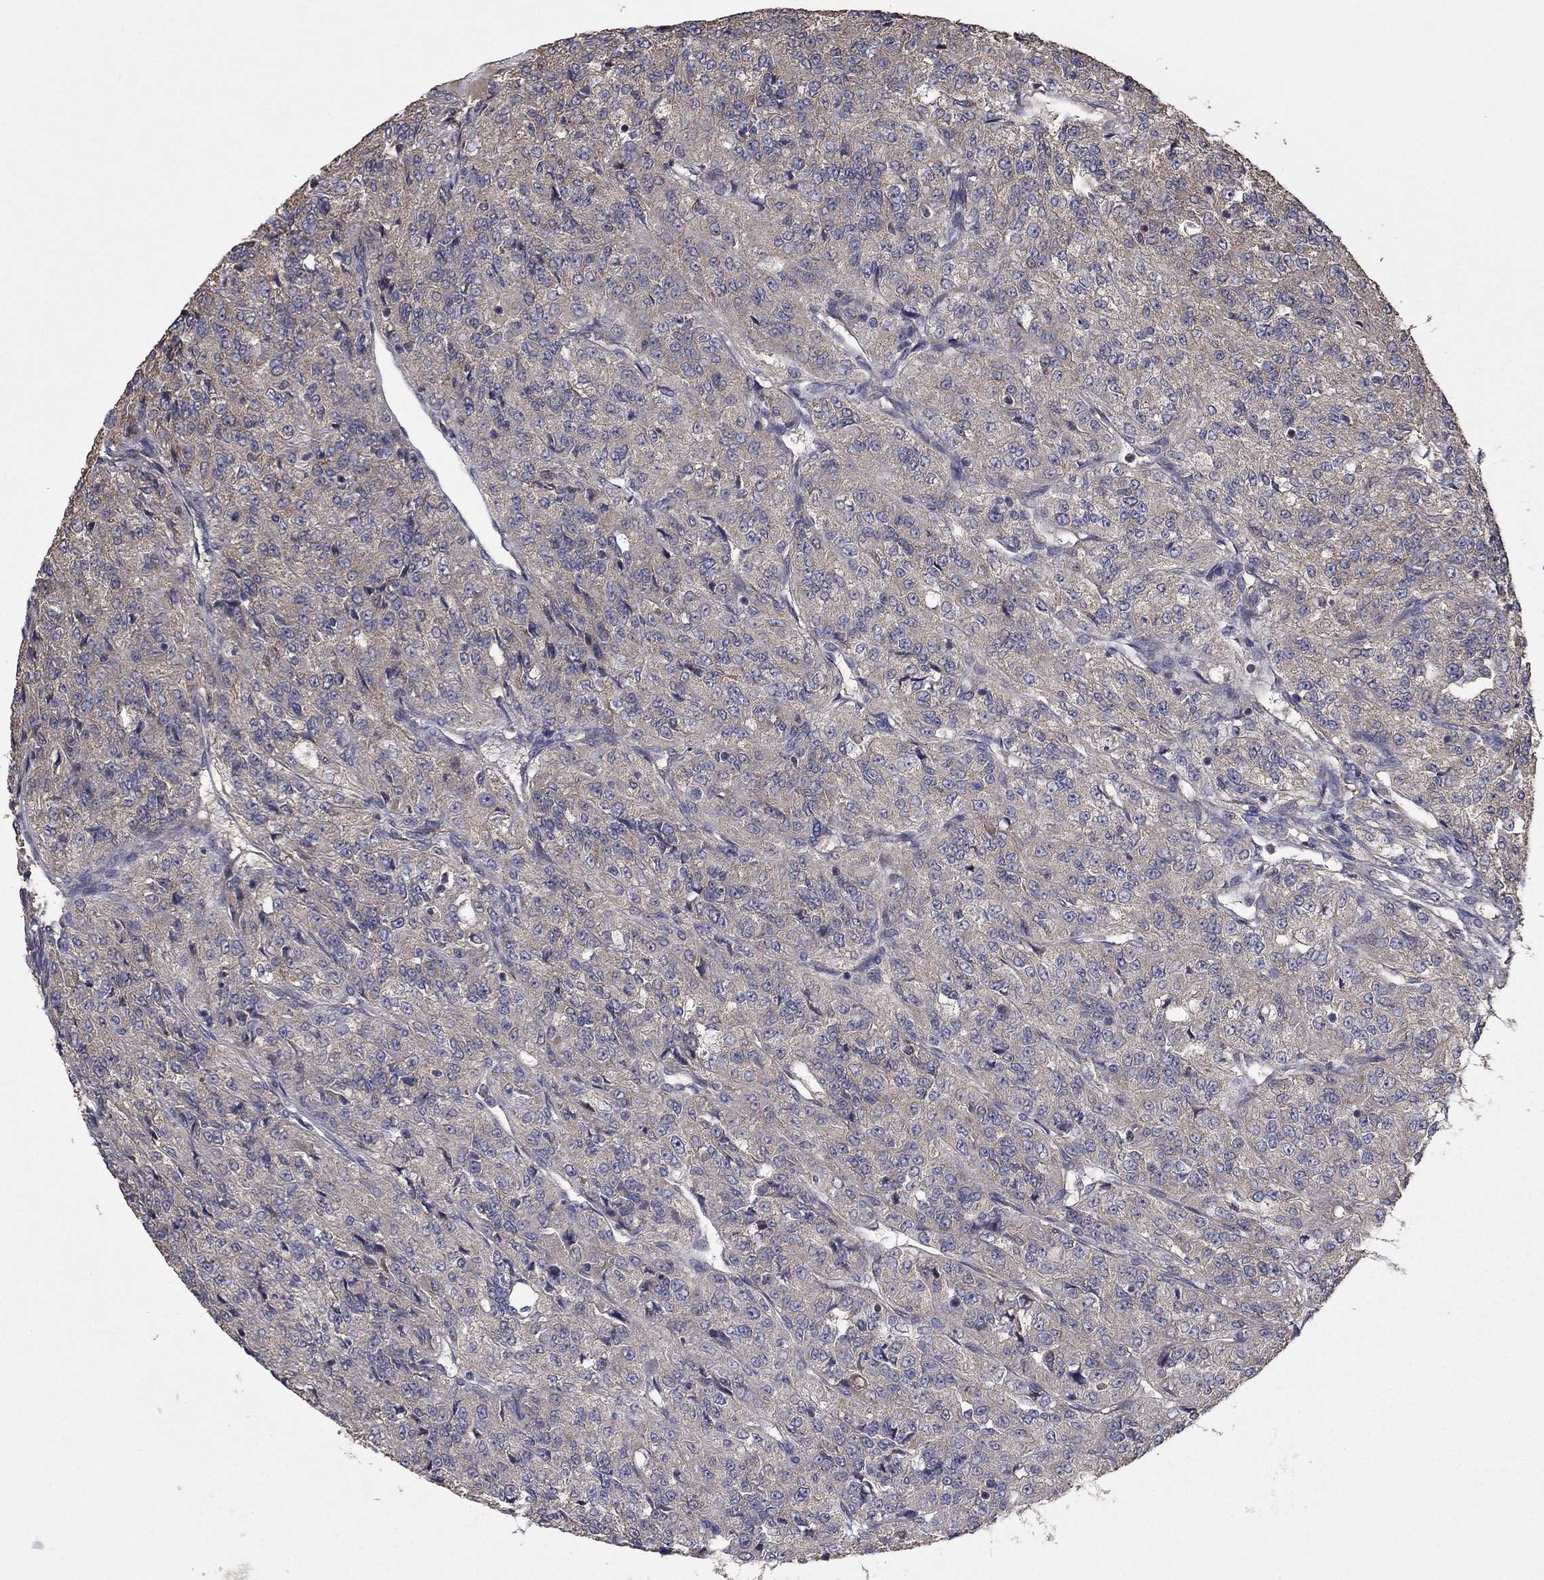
{"staining": {"intensity": "negative", "quantity": "none", "location": "none"}, "tissue": "renal cancer", "cell_type": "Tumor cells", "image_type": "cancer", "snomed": [{"axis": "morphology", "description": "Adenocarcinoma, NOS"}, {"axis": "topography", "description": "Kidney"}], "caption": "An IHC image of renal adenocarcinoma is shown. There is no staining in tumor cells of renal adenocarcinoma.", "gene": "FLT4", "patient": {"sex": "female", "age": 63}}